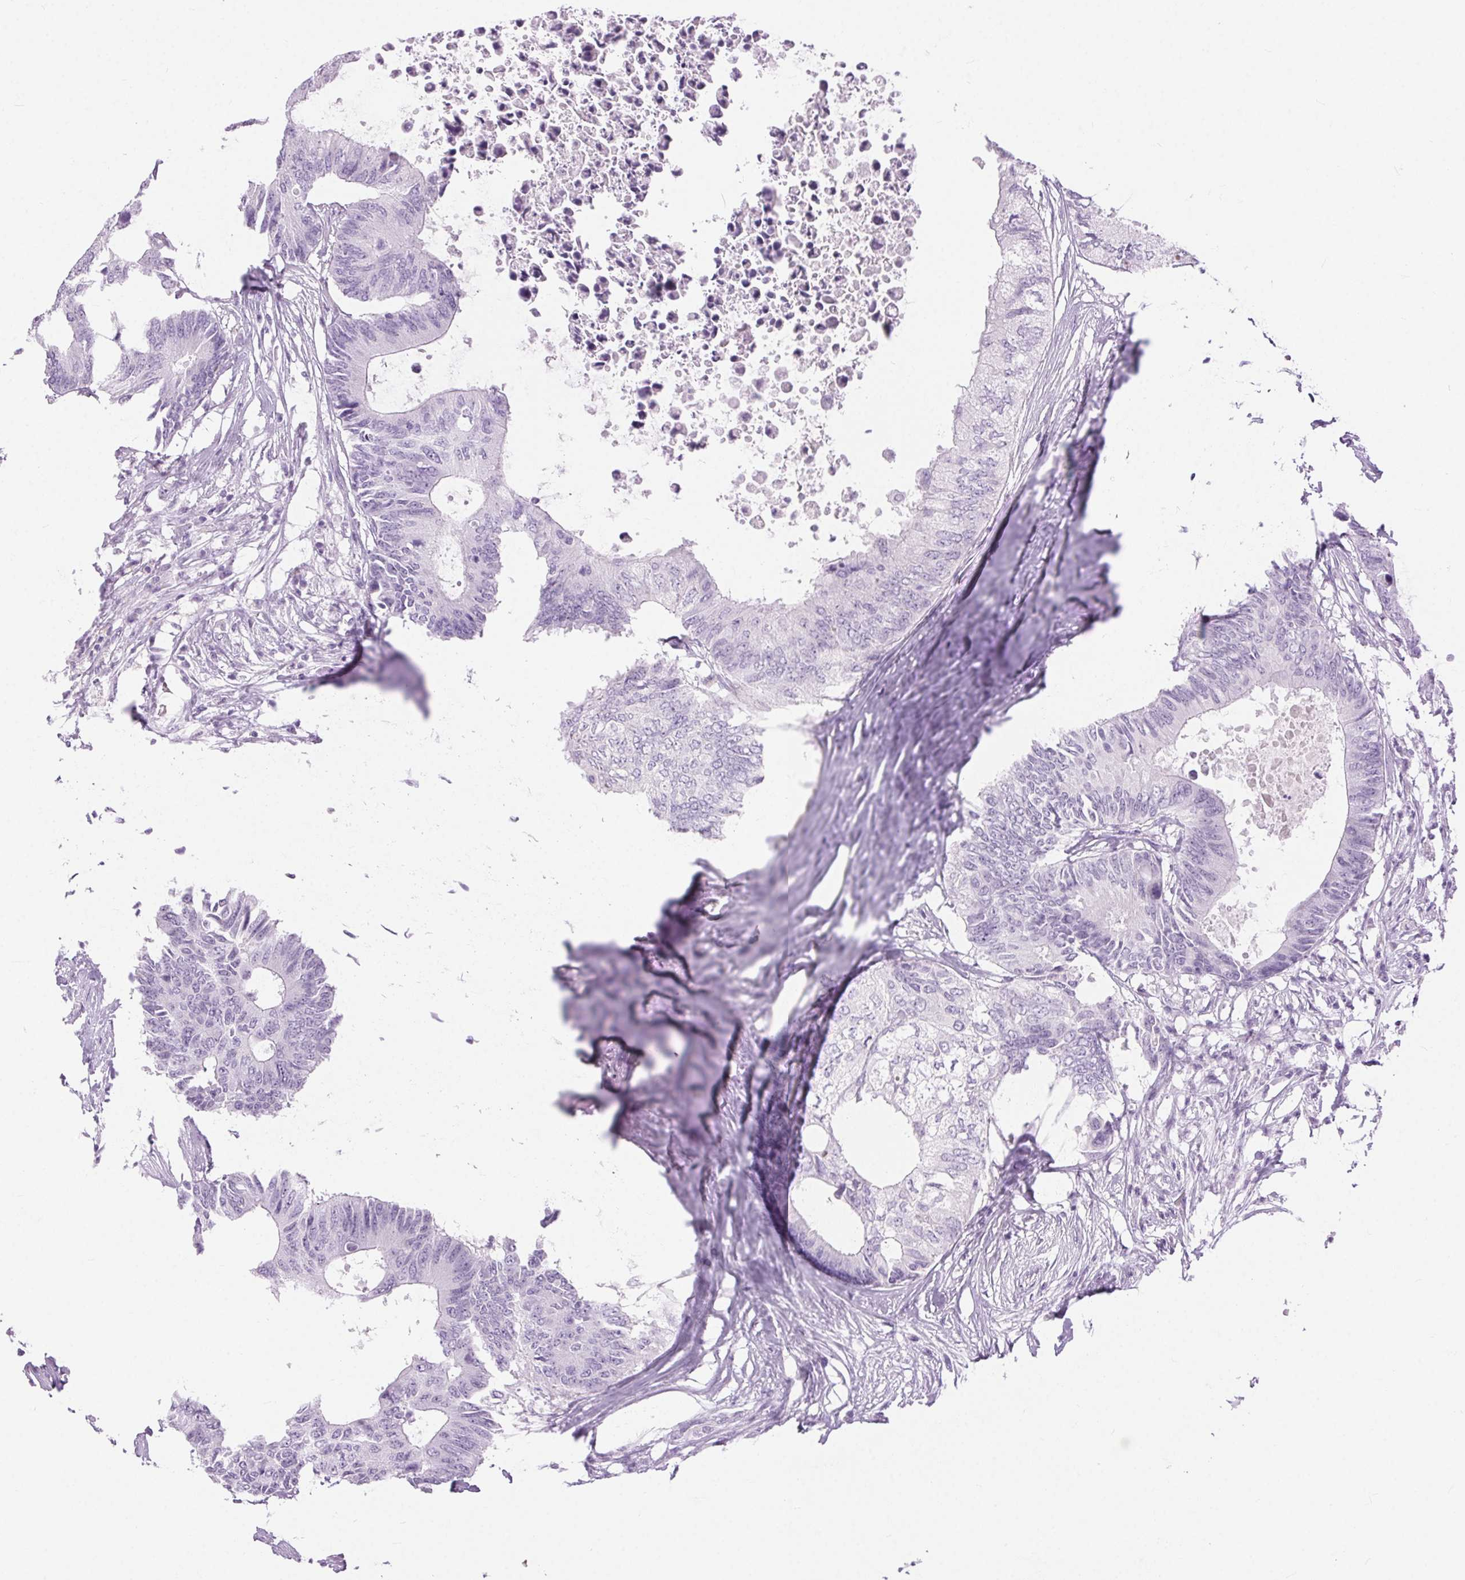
{"staining": {"intensity": "negative", "quantity": "none", "location": "none"}, "tissue": "colorectal cancer", "cell_type": "Tumor cells", "image_type": "cancer", "snomed": [{"axis": "morphology", "description": "Adenocarcinoma, NOS"}, {"axis": "topography", "description": "Colon"}], "caption": "The histopathology image displays no significant expression in tumor cells of colorectal cancer.", "gene": "BEND2", "patient": {"sex": "male", "age": 71}}